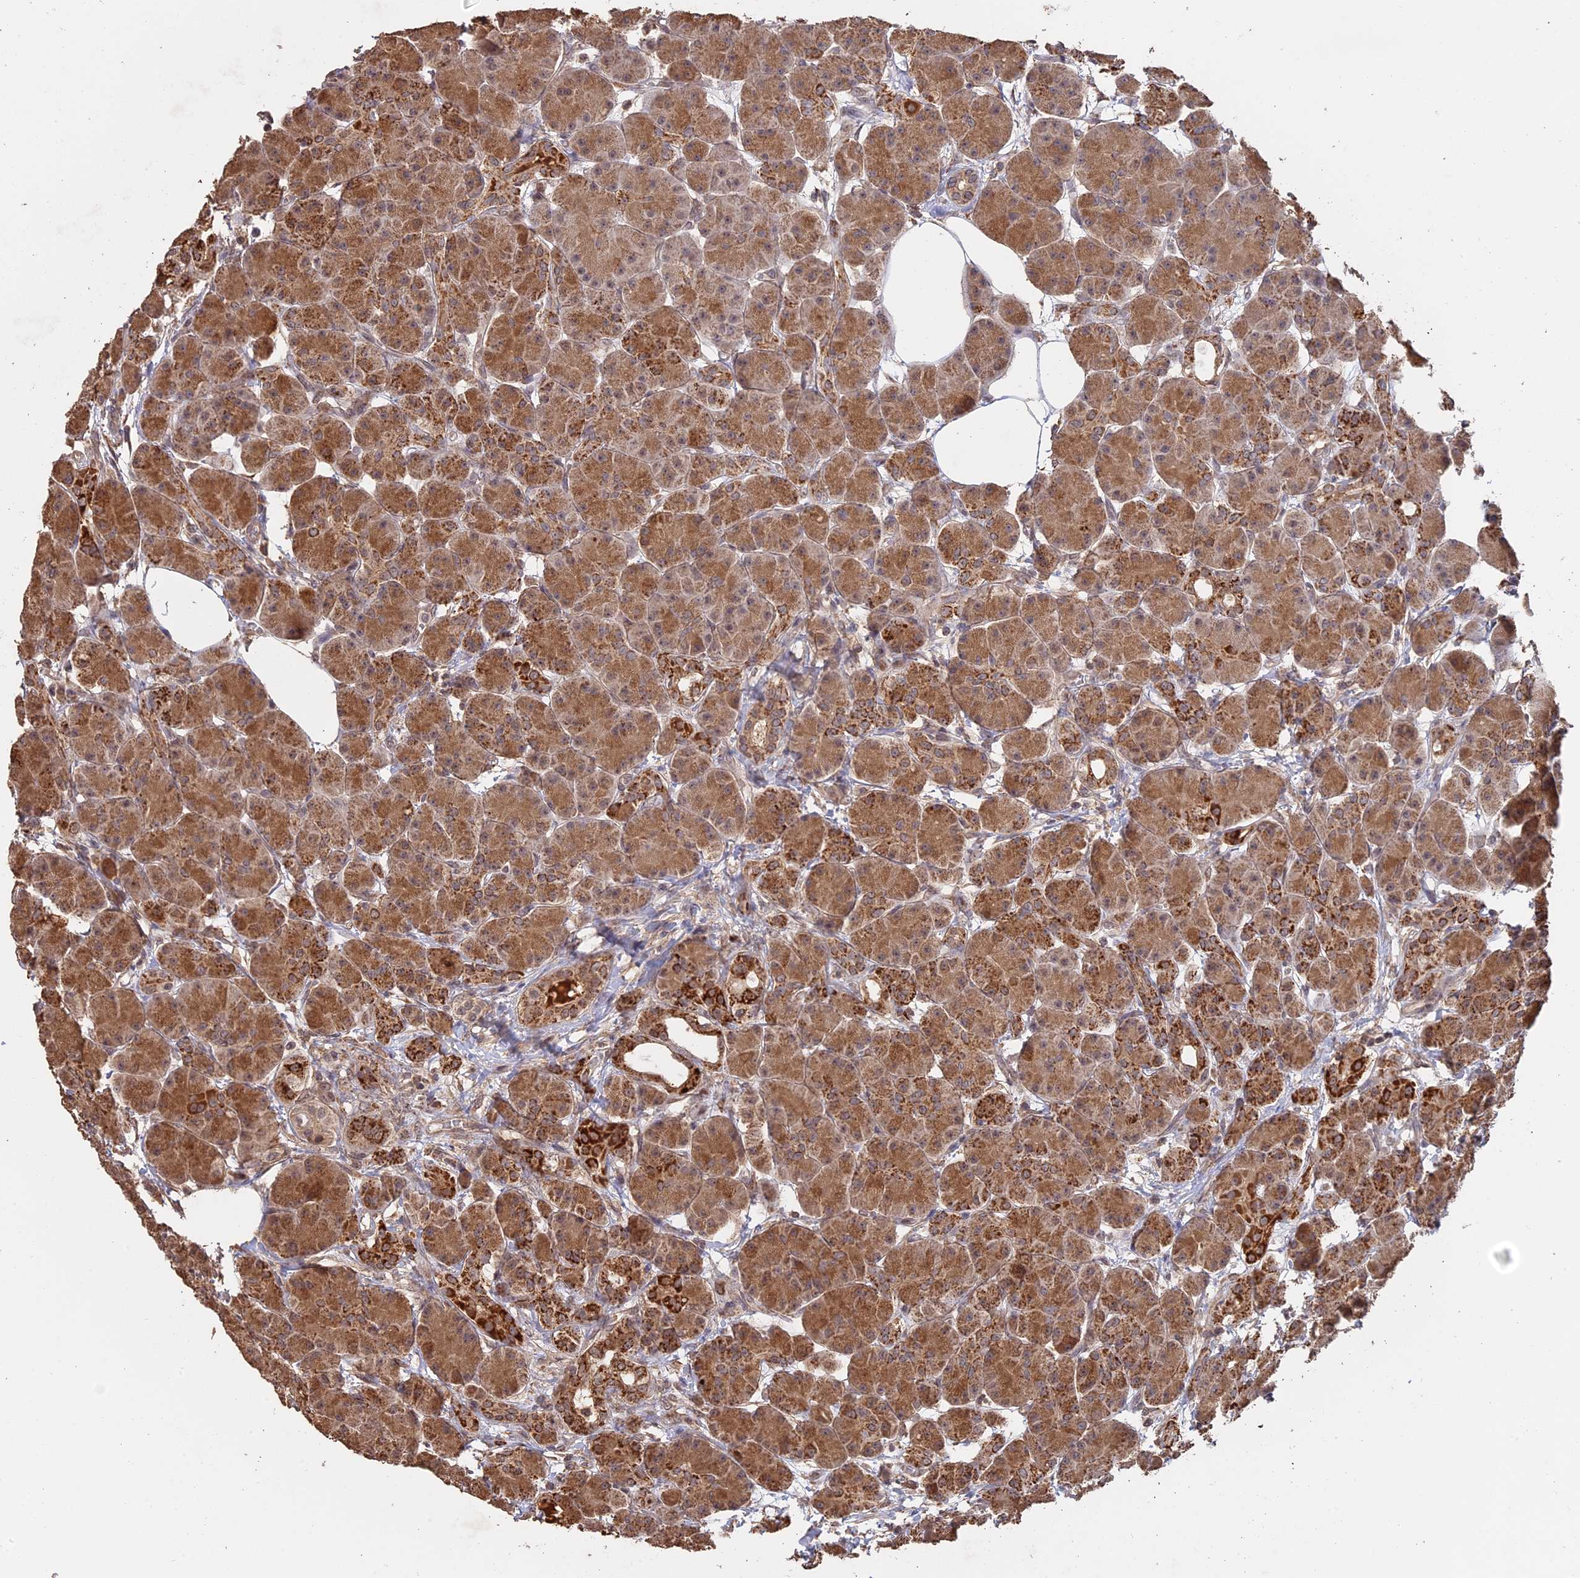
{"staining": {"intensity": "strong", "quantity": ">75%", "location": "cytoplasmic/membranous"}, "tissue": "pancreas", "cell_type": "Exocrine glandular cells", "image_type": "normal", "snomed": [{"axis": "morphology", "description": "Normal tissue, NOS"}, {"axis": "topography", "description": "Pancreas"}], "caption": "A high-resolution photomicrograph shows immunohistochemistry staining of unremarkable pancreas, which displays strong cytoplasmic/membranous positivity in about >75% of exocrine glandular cells.", "gene": "FAM210B", "patient": {"sex": "male", "age": 63}}